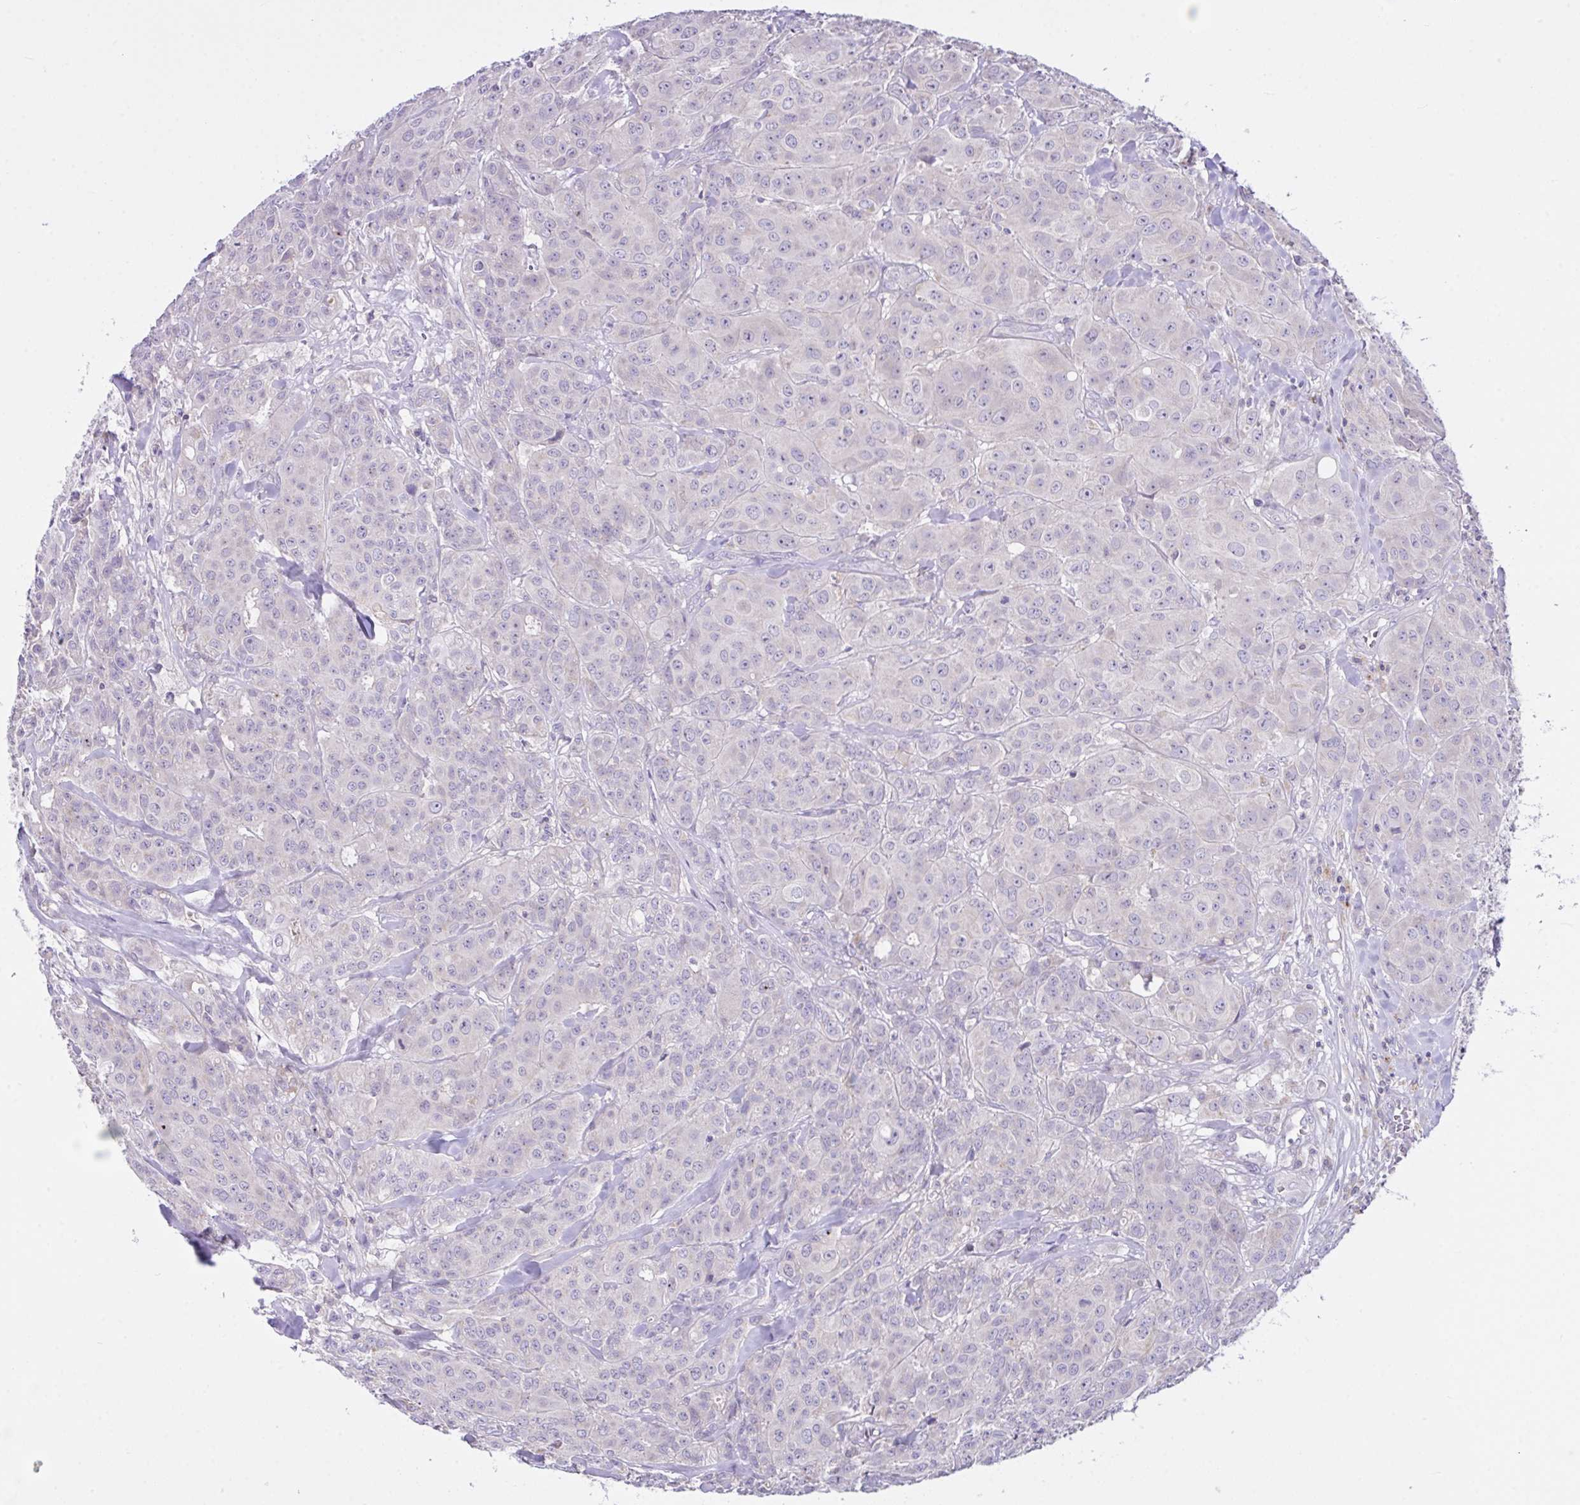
{"staining": {"intensity": "negative", "quantity": "none", "location": "none"}, "tissue": "breast cancer", "cell_type": "Tumor cells", "image_type": "cancer", "snomed": [{"axis": "morphology", "description": "Normal tissue, NOS"}, {"axis": "morphology", "description": "Duct carcinoma"}, {"axis": "topography", "description": "Breast"}], "caption": "Tumor cells are negative for protein expression in human breast cancer. (DAB immunohistochemistry (IHC) with hematoxylin counter stain).", "gene": "D2HGDH", "patient": {"sex": "female", "age": 43}}